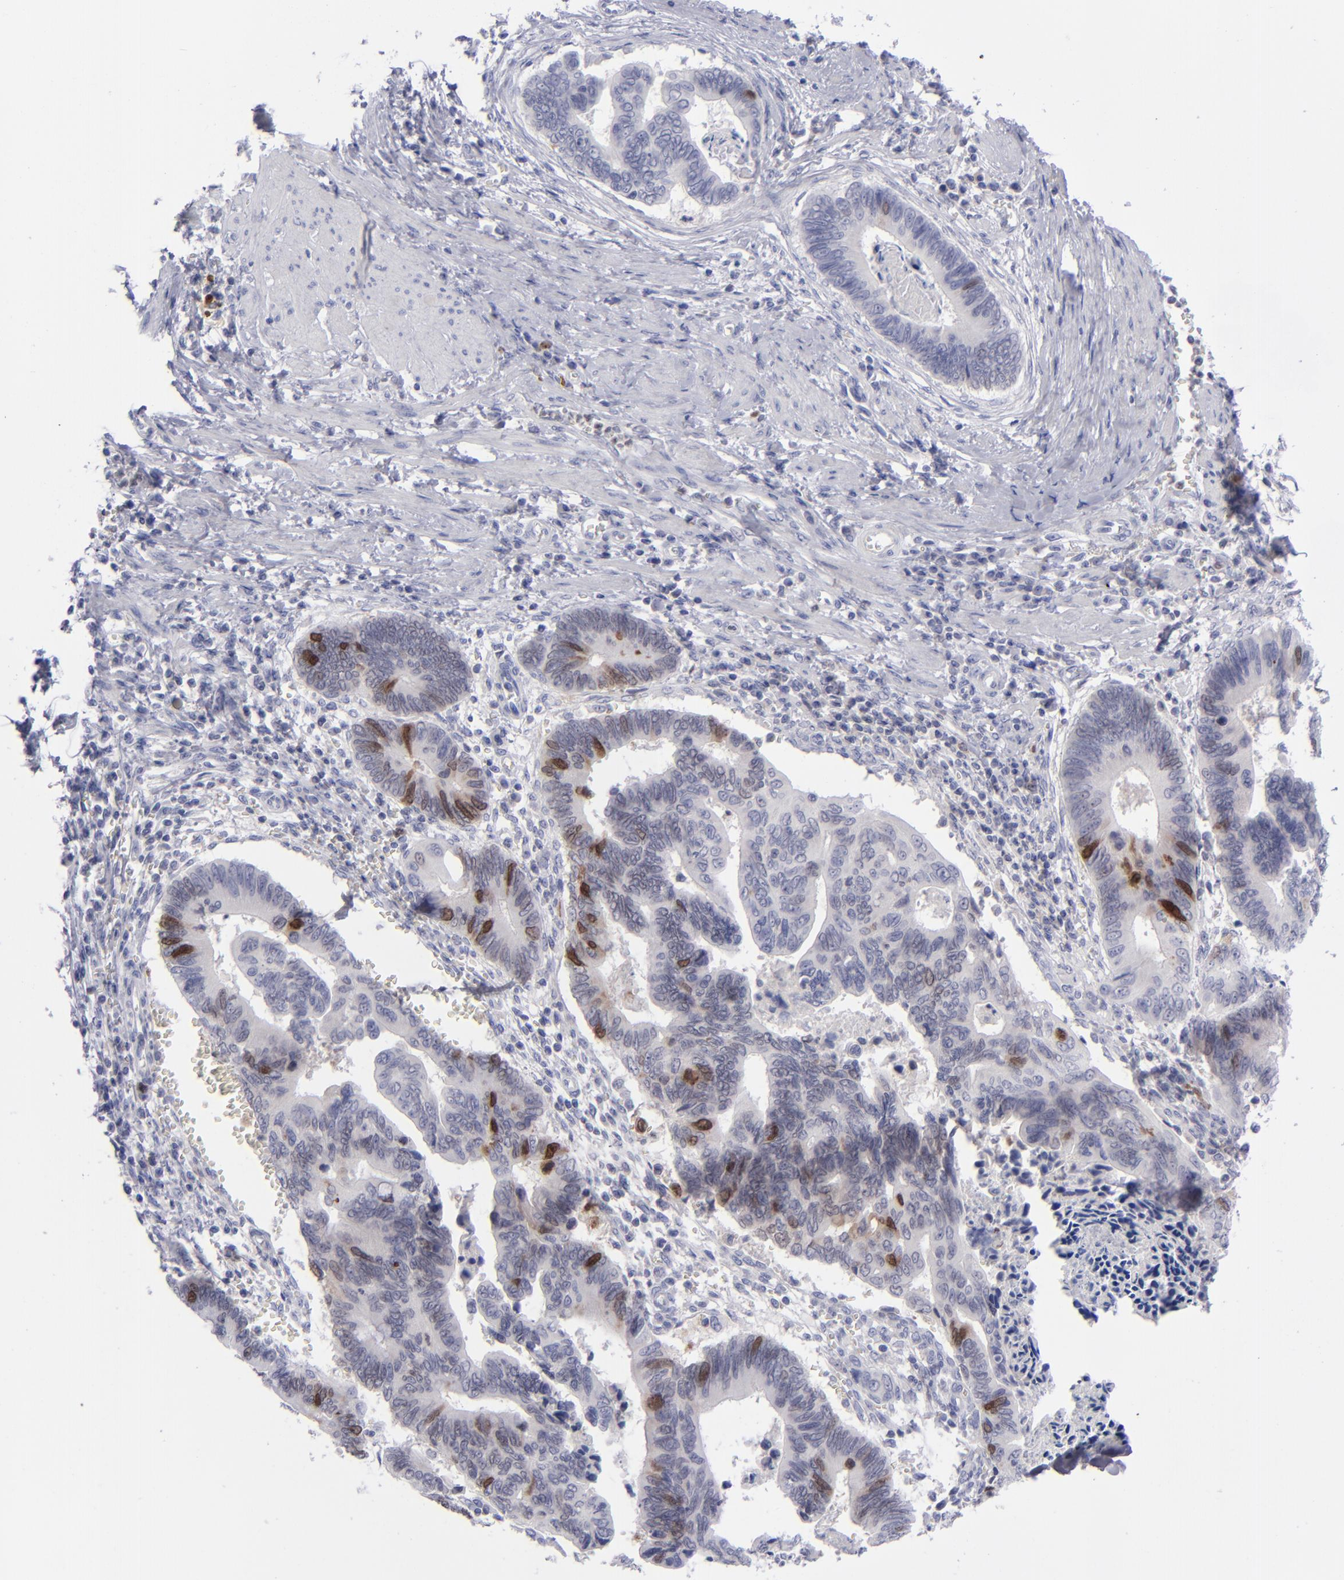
{"staining": {"intensity": "moderate", "quantity": "<25%", "location": "nuclear"}, "tissue": "pancreatic cancer", "cell_type": "Tumor cells", "image_type": "cancer", "snomed": [{"axis": "morphology", "description": "Adenocarcinoma, NOS"}, {"axis": "topography", "description": "Pancreas"}], "caption": "Protein staining demonstrates moderate nuclear expression in approximately <25% of tumor cells in adenocarcinoma (pancreatic).", "gene": "AURKA", "patient": {"sex": "female", "age": 70}}